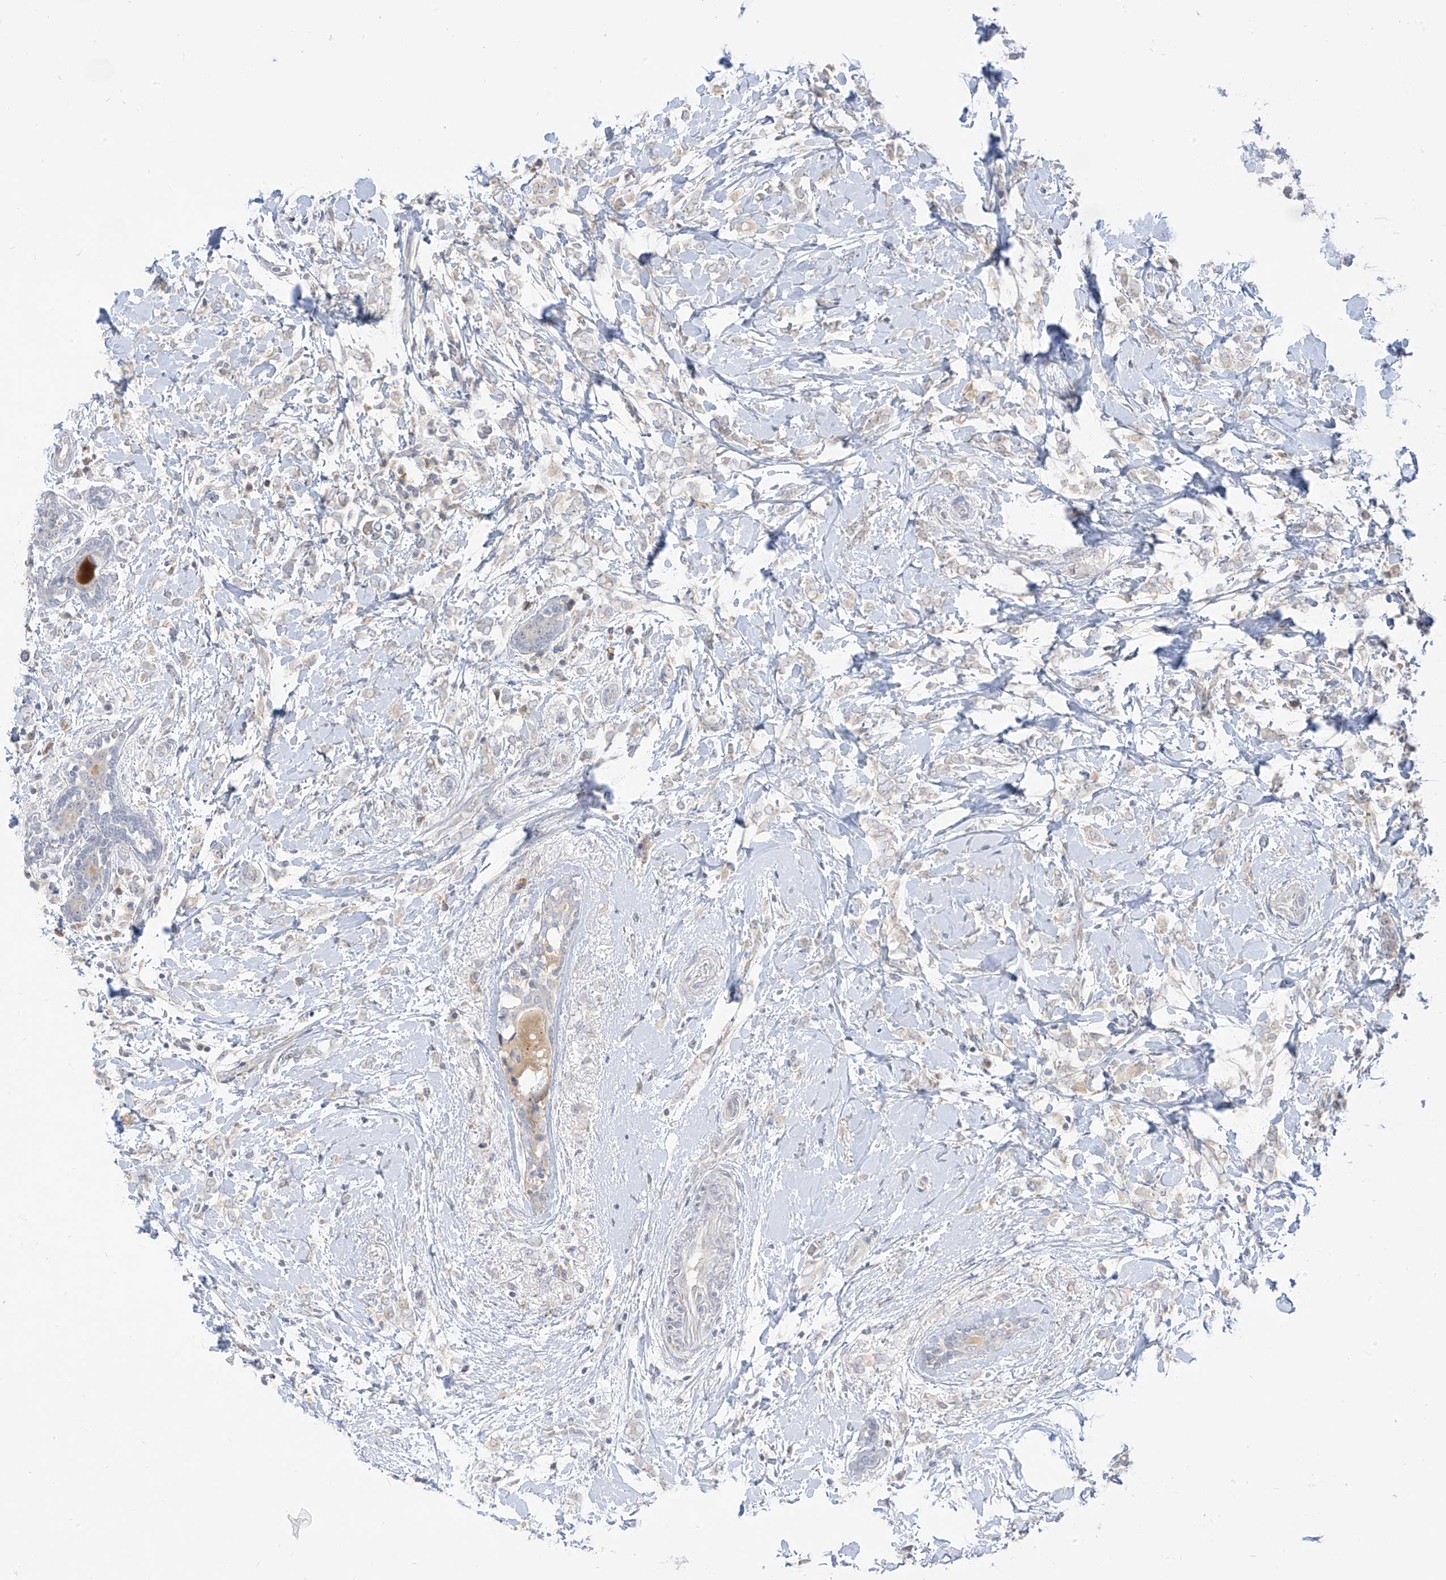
{"staining": {"intensity": "negative", "quantity": "none", "location": "none"}, "tissue": "breast cancer", "cell_type": "Tumor cells", "image_type": "cancer", "snomed": [{"axis": "morphology", "description": "Normal tissue, NOS"}, {"axis": "morphology", "description": "Lobular carcinoma"}, {"axis": "topography", "description": "Breast"}], "caption": "A photomicrograph of human breast lobular carcinoma is negative for staining in tumor cells. The staining is performed using DAB (3,3'-diaminobenzidine) brown chromogen with nuclei counter-stained in using hematoxylin.", "gene": "C2orf42", "patient": {"sex": "female", "age": 47}}